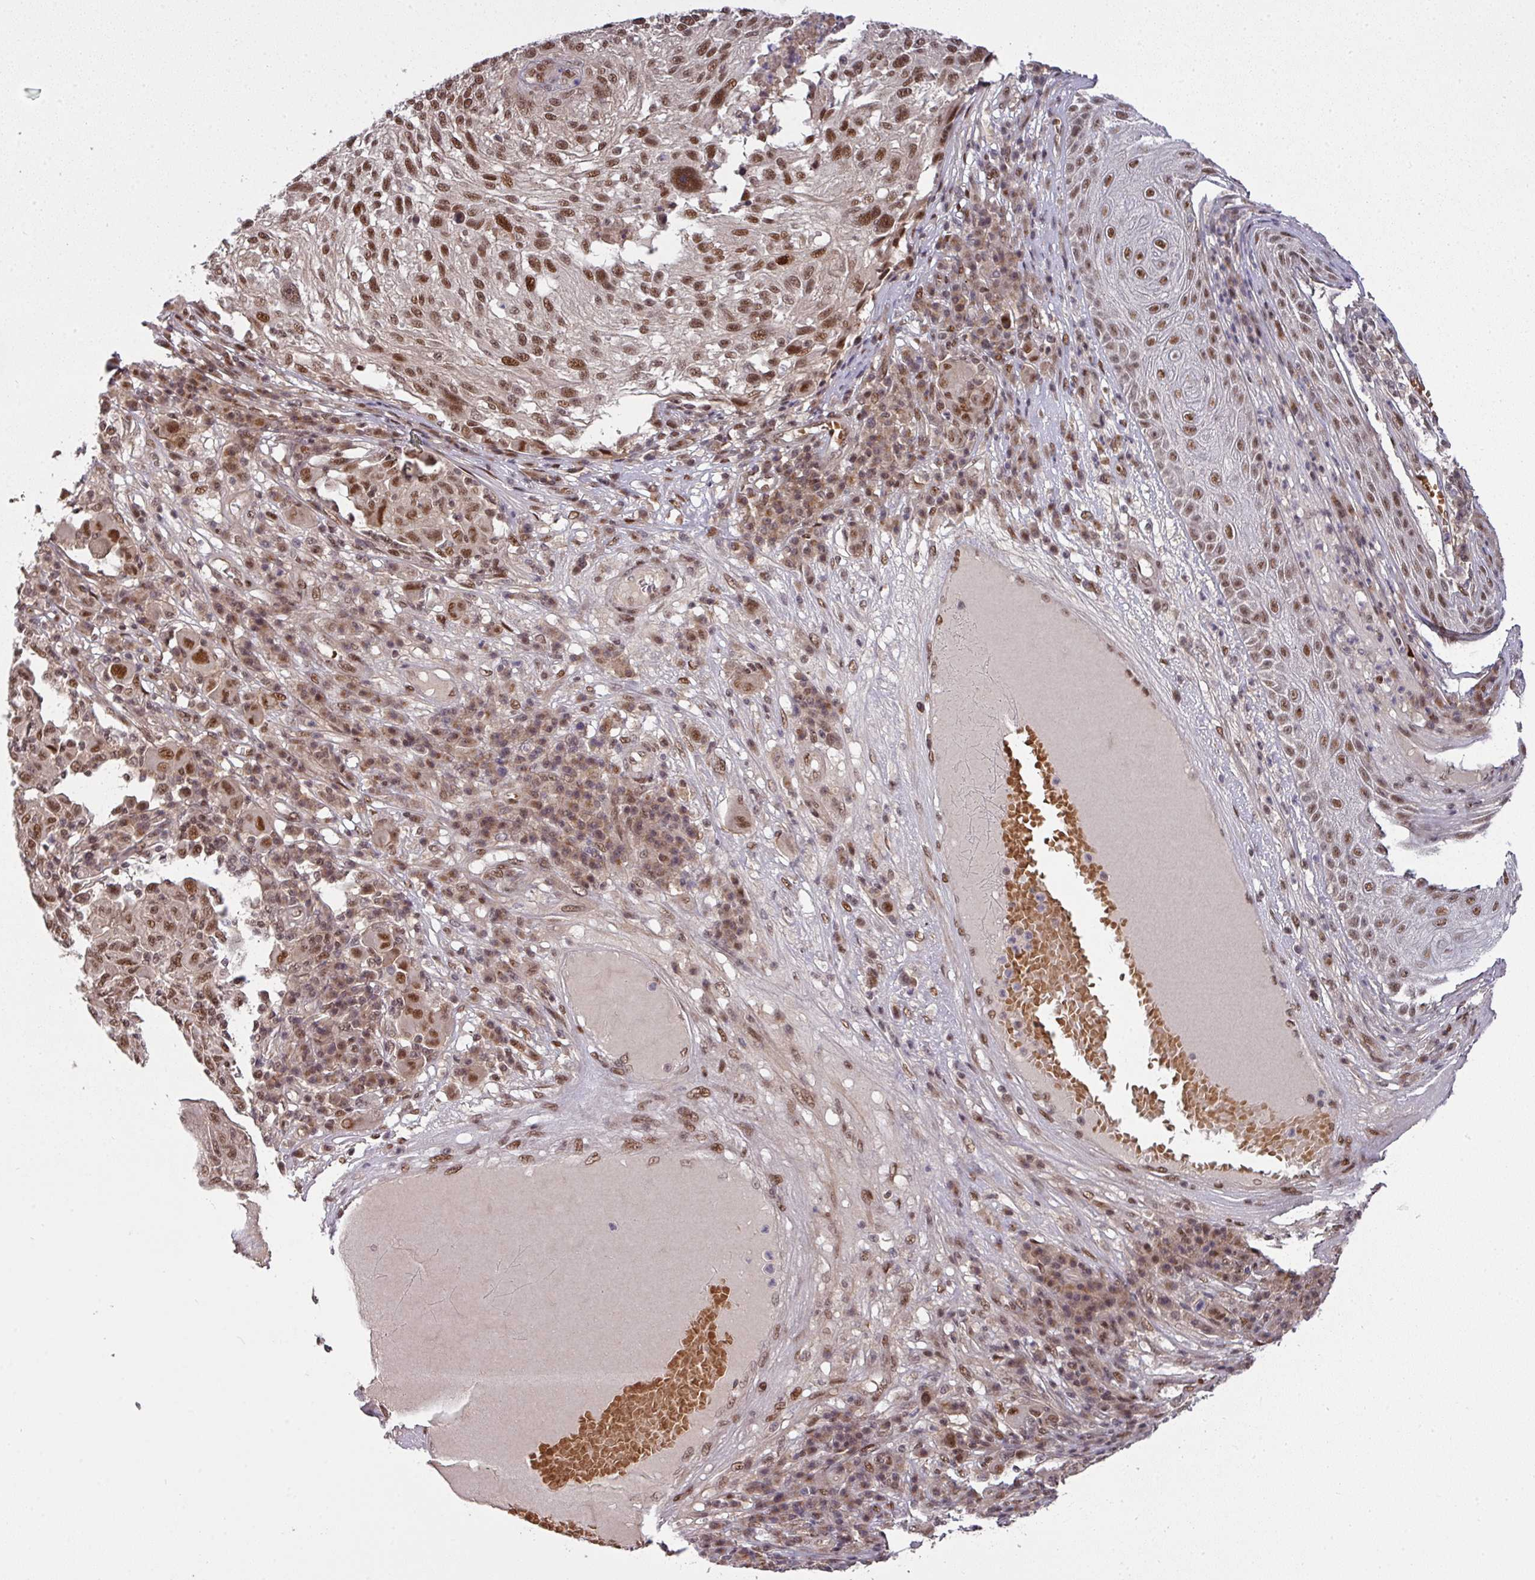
{"staining": {"intensity": "moderate", "quantity": ">75%", "location": "nuclear"}, "tissue": "melanoma", "cell_type": "Tumor cells", "image_type": "cancer", "snomed": [{"axis": "morphology", "description": "Malignant melanoma, NOS"}, {"axis": "topography", "description": "Skin"}], "caption": "The photomicrograph displays immunohistochemical staining of melanoma. There is moderate nuclear expression is identified in about >75% of tumor cells. (brown staining indicates protein expression, while blue staining denotes nuclei).", "gene": "CIC", "patient": {"sex": "male", "age": 53}}